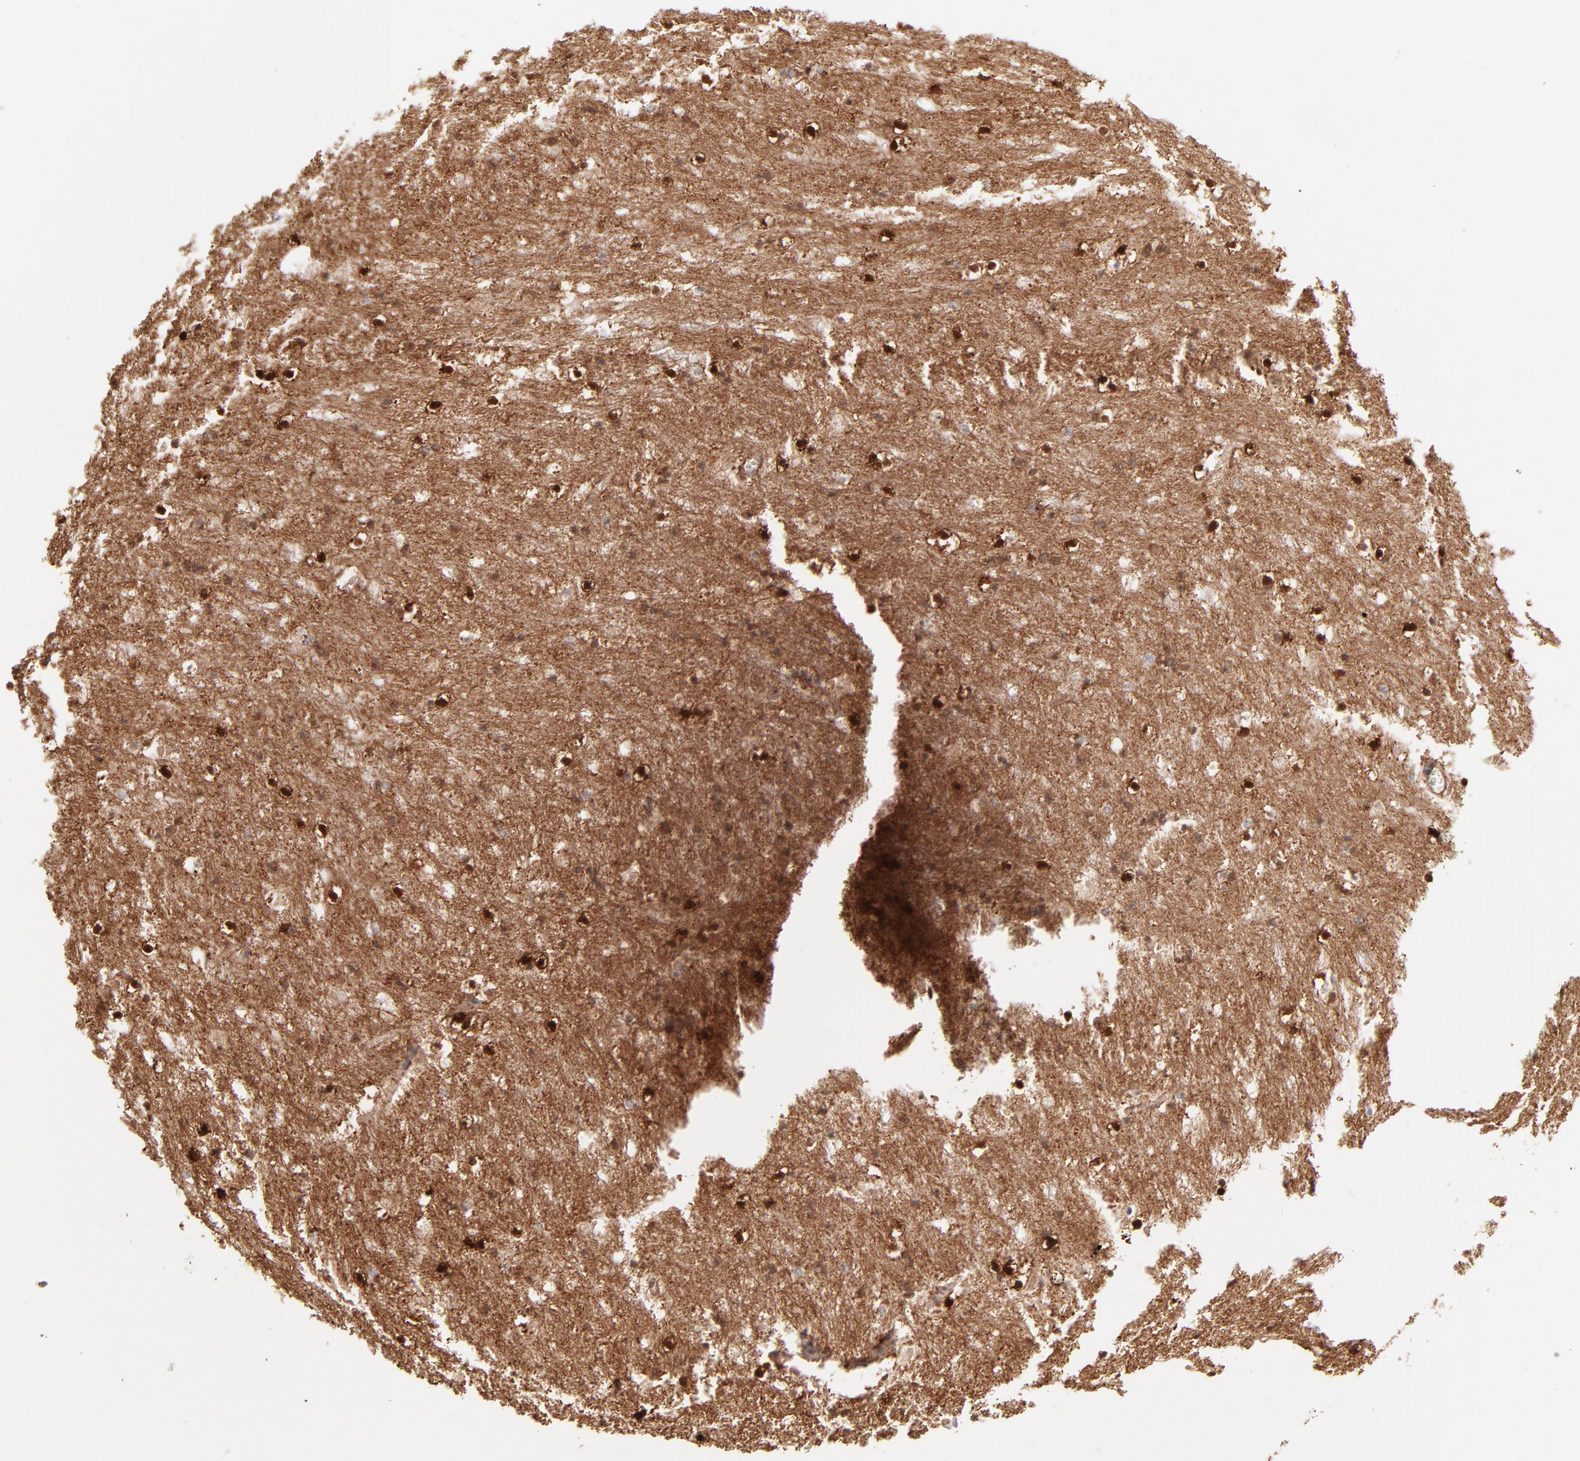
{"staining": {"intensity": "strong", "quantity": "25%-75%", "location": "cytoplasmic/membranous,nuclear"}, "tissue": "caudate", "cell_type": "Glial cells", "image_type": "normal", "snomed": [{"axis": "morphology", "description": "Normal tissue, NOS"}, {"axis": "topography", "description": "Lateral ventricle wall"}], "caption": "Immunohistochemistry (IHC) histopathology image of unremarkable human caudate stained for a protein (brown), which displays high levels of strong cytoplasmic/membranous,nuclear positivity in about 25%-75% of glial cells.", "gene": "LDLRAP1", "patient": {"sex": "male", "age": 45}}